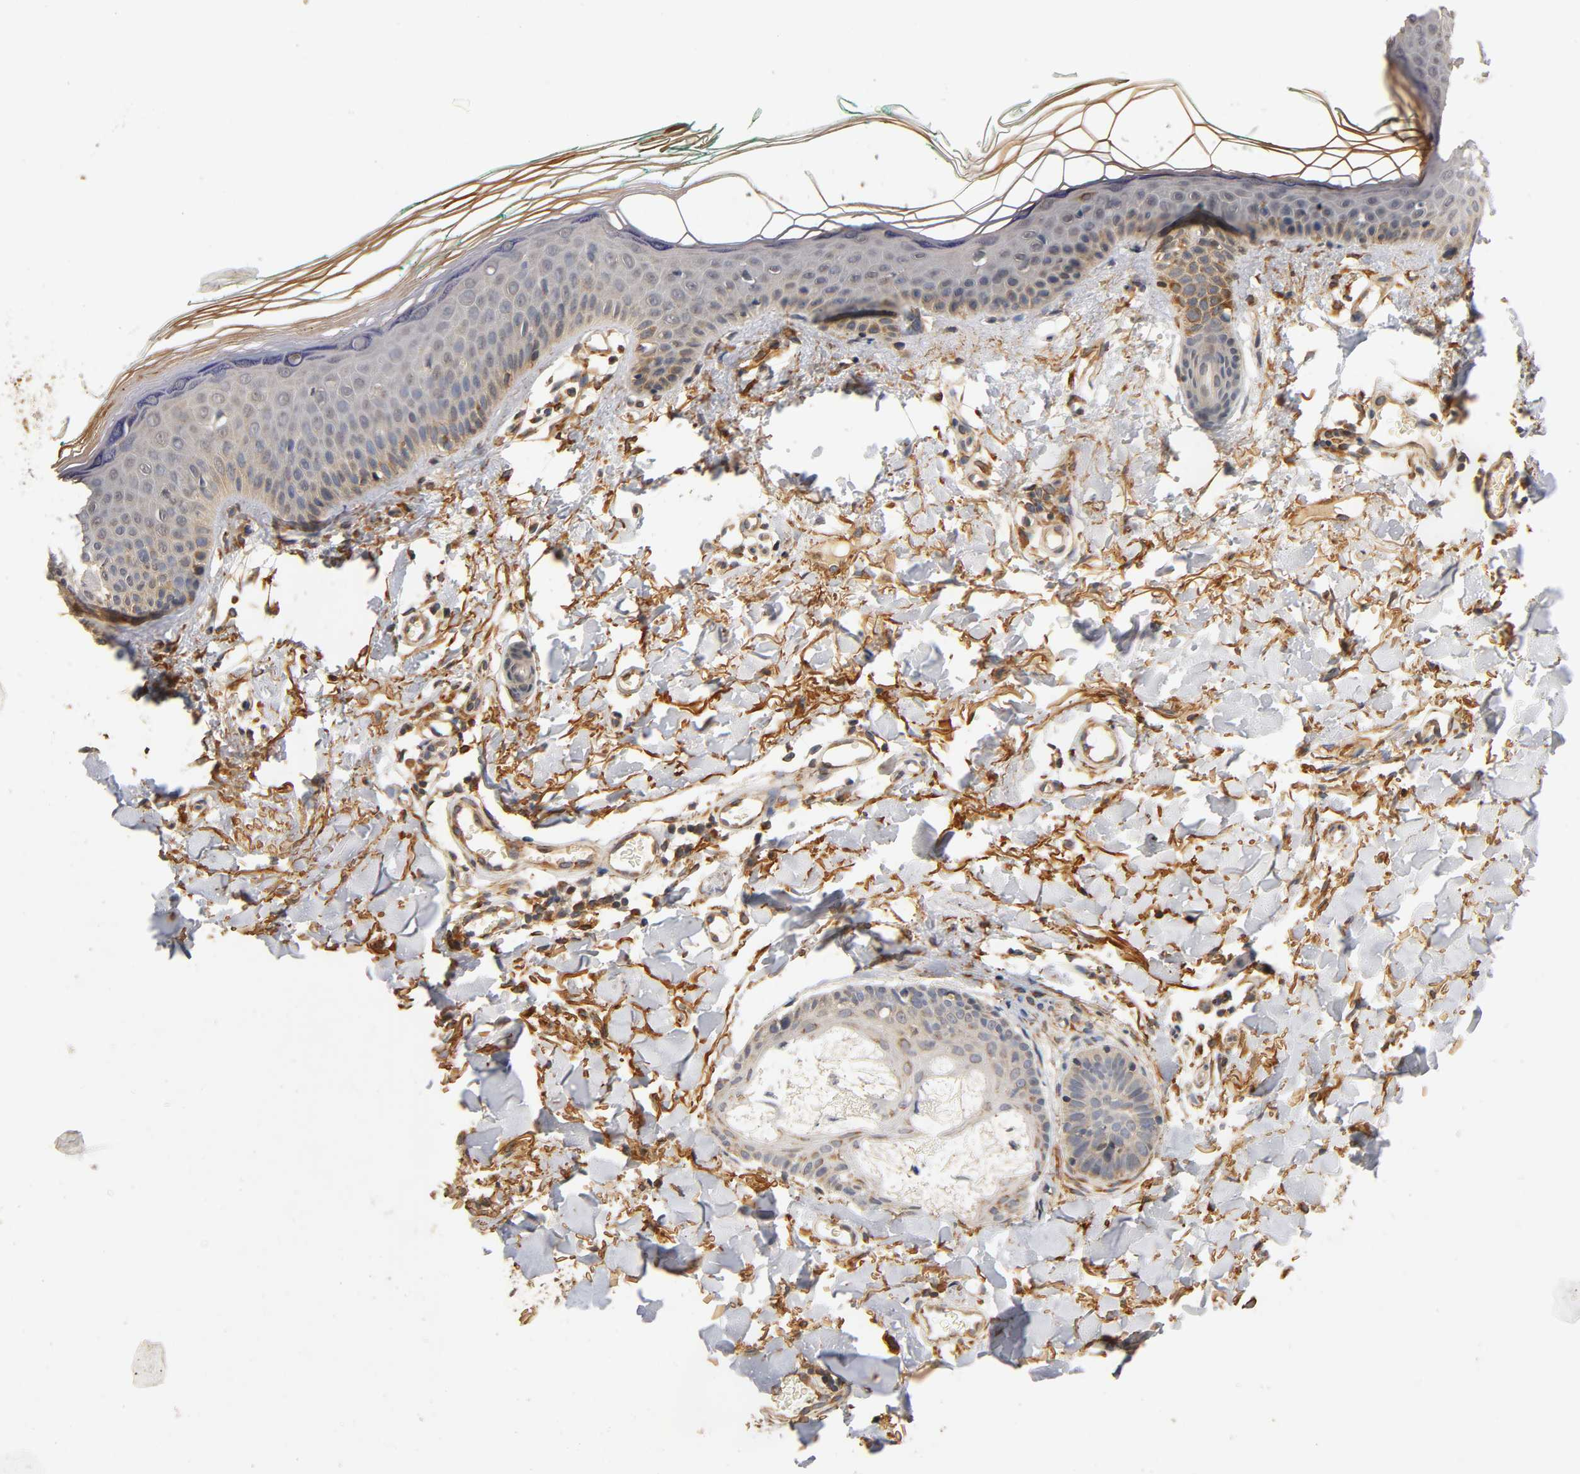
{"staining": {"intensity": "weak", "quantity": "25%-75%", "location": "cytoplasmic/membranous"}, "tissue": "skin cancer", "cell_type": "Tumor cells", "image_type": "cancer", "snomed": [{"axis": "morphology", "description": "Basal cell carcinoma"}, {"axis": "topography", "description": "Skin"}], "caption": "A histopathology image of human skin basal cell carcinoma stained for a protein displays weak cytoplasmic/membranous brown staining in tumor cells. (DAB = brown stain, brightfield microscopy at high magnification).", "gene": "SCAP", "patient": {"sex": "female", "age": 58}}